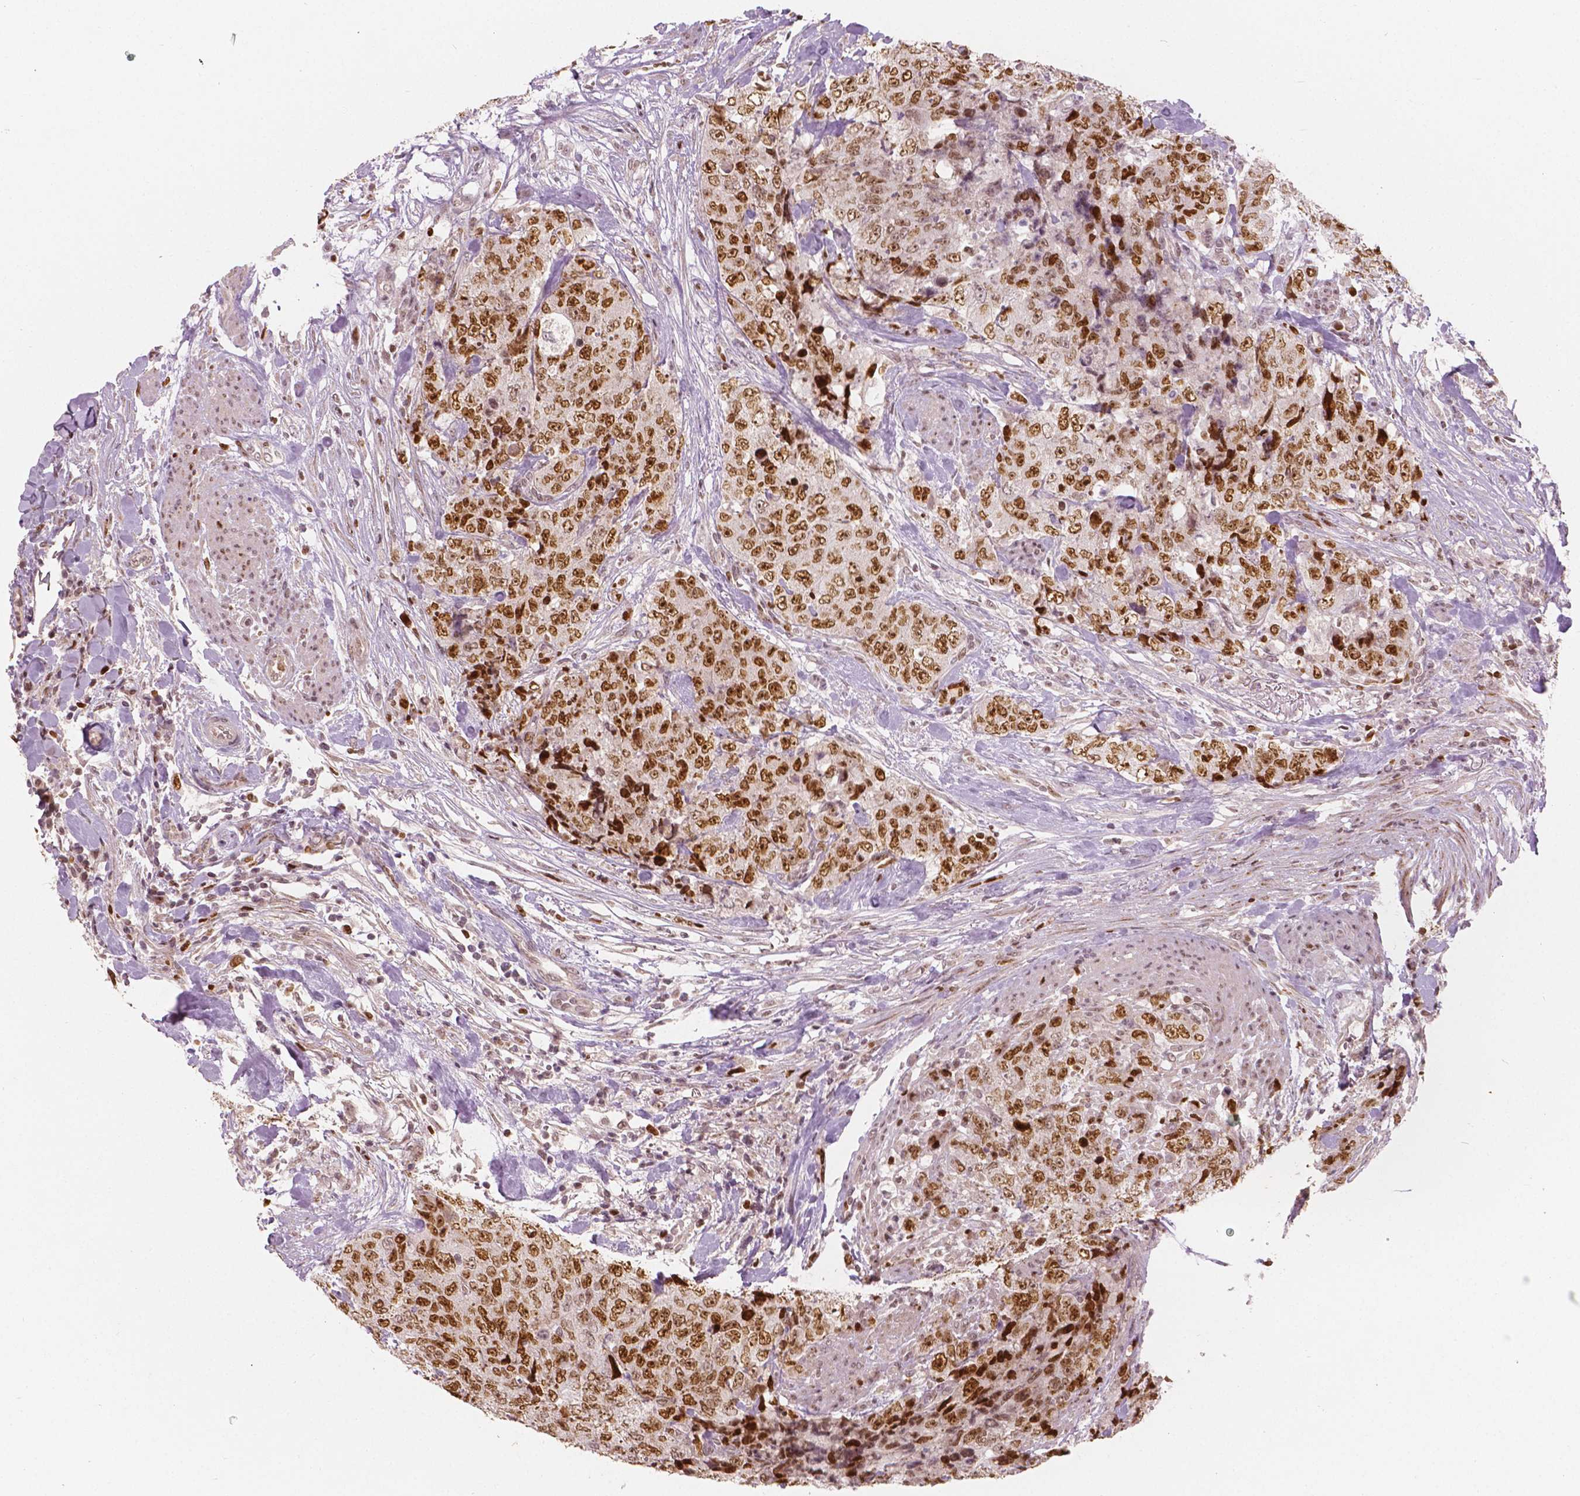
{"staining": {"intensity": "strong", "quantity": ">75%", "location": "nuclear"}, "tissue": "urothelial cancer", "cell_type": "Tumor cells", "image_type": "cancer", "snomed": [{"axis": "morphology", "description": "Urothelial carcinoma, High grade"}, {"axis": "topography", "description": "Urinary bladder"}], "caption": "This is an image of immunohistochemistry staining of high-grade urothelial carcinoma, which shows strong staining in the nuclear of tumor cells.", "gene": "NSD2", "patient": {"sex": "female", "age": 78}}